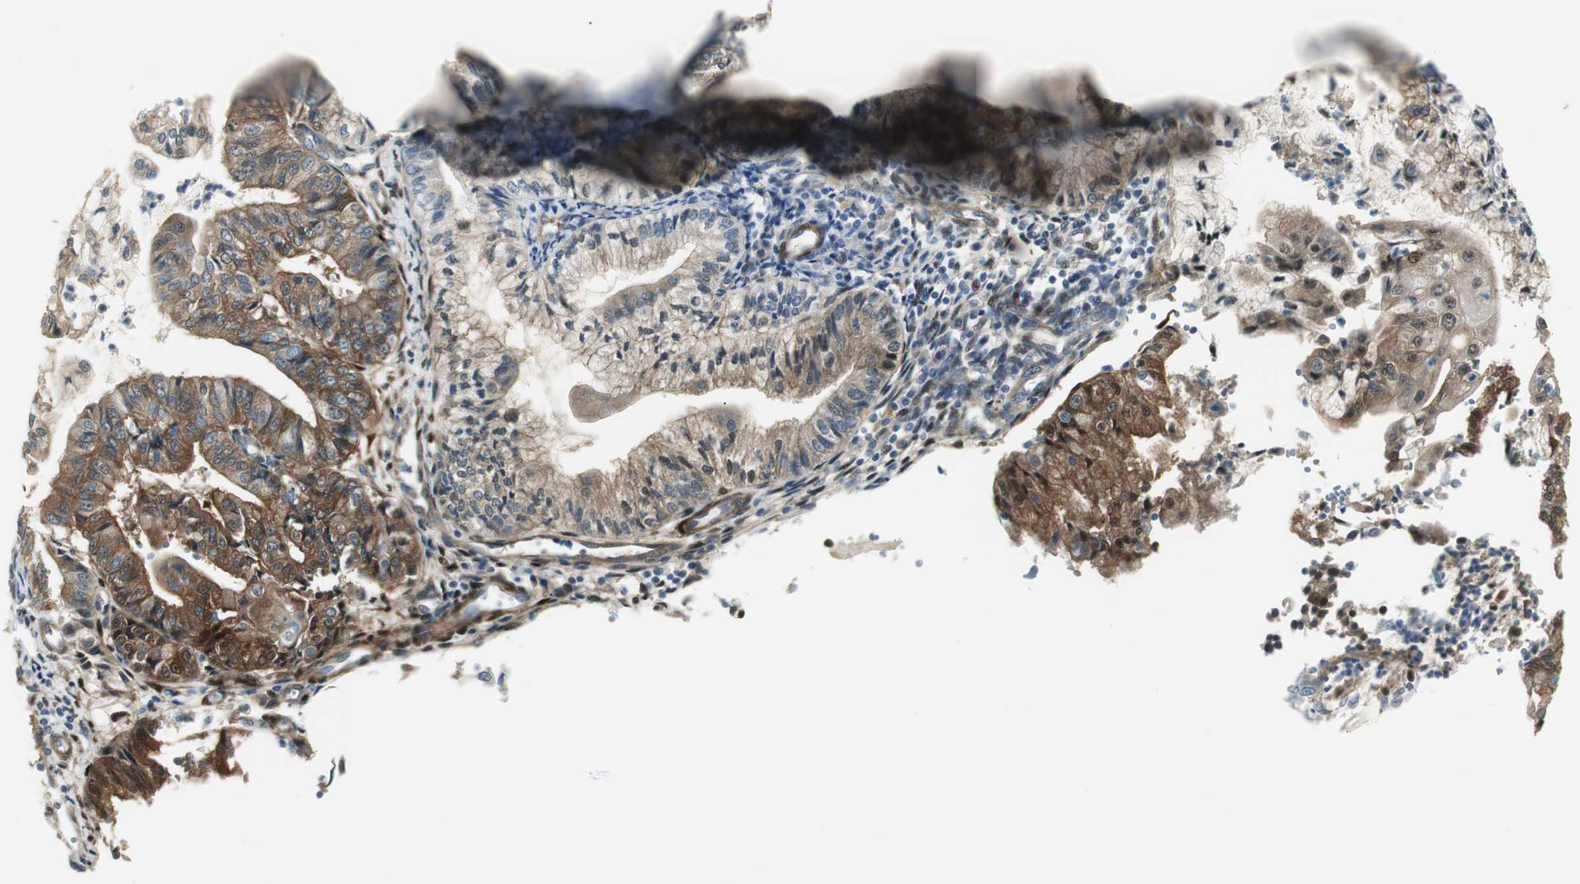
{"staining": {"intensity": "moderate", "quantity": "25%-75%", "location": "cytoplasmic/membranous"}, "tissue": "endometrial cancer", "cell_type": "Tumor cells", "image_type": "cancer", "snomed": [{"axis": "morphology", "description": "Adenocarcinoma, NOS"}, {"axis": "topography", "description": "Endometrium"}], "caption": "High-power microscopy captured an IHC micrograph of endometrial adenocarcinoma, revealing moderate cytoplasmic/membranous positivity in about 25%-75% of tumor cells.", "gene": "FHL2", "patient": {"sex": "female", "age": 59}}